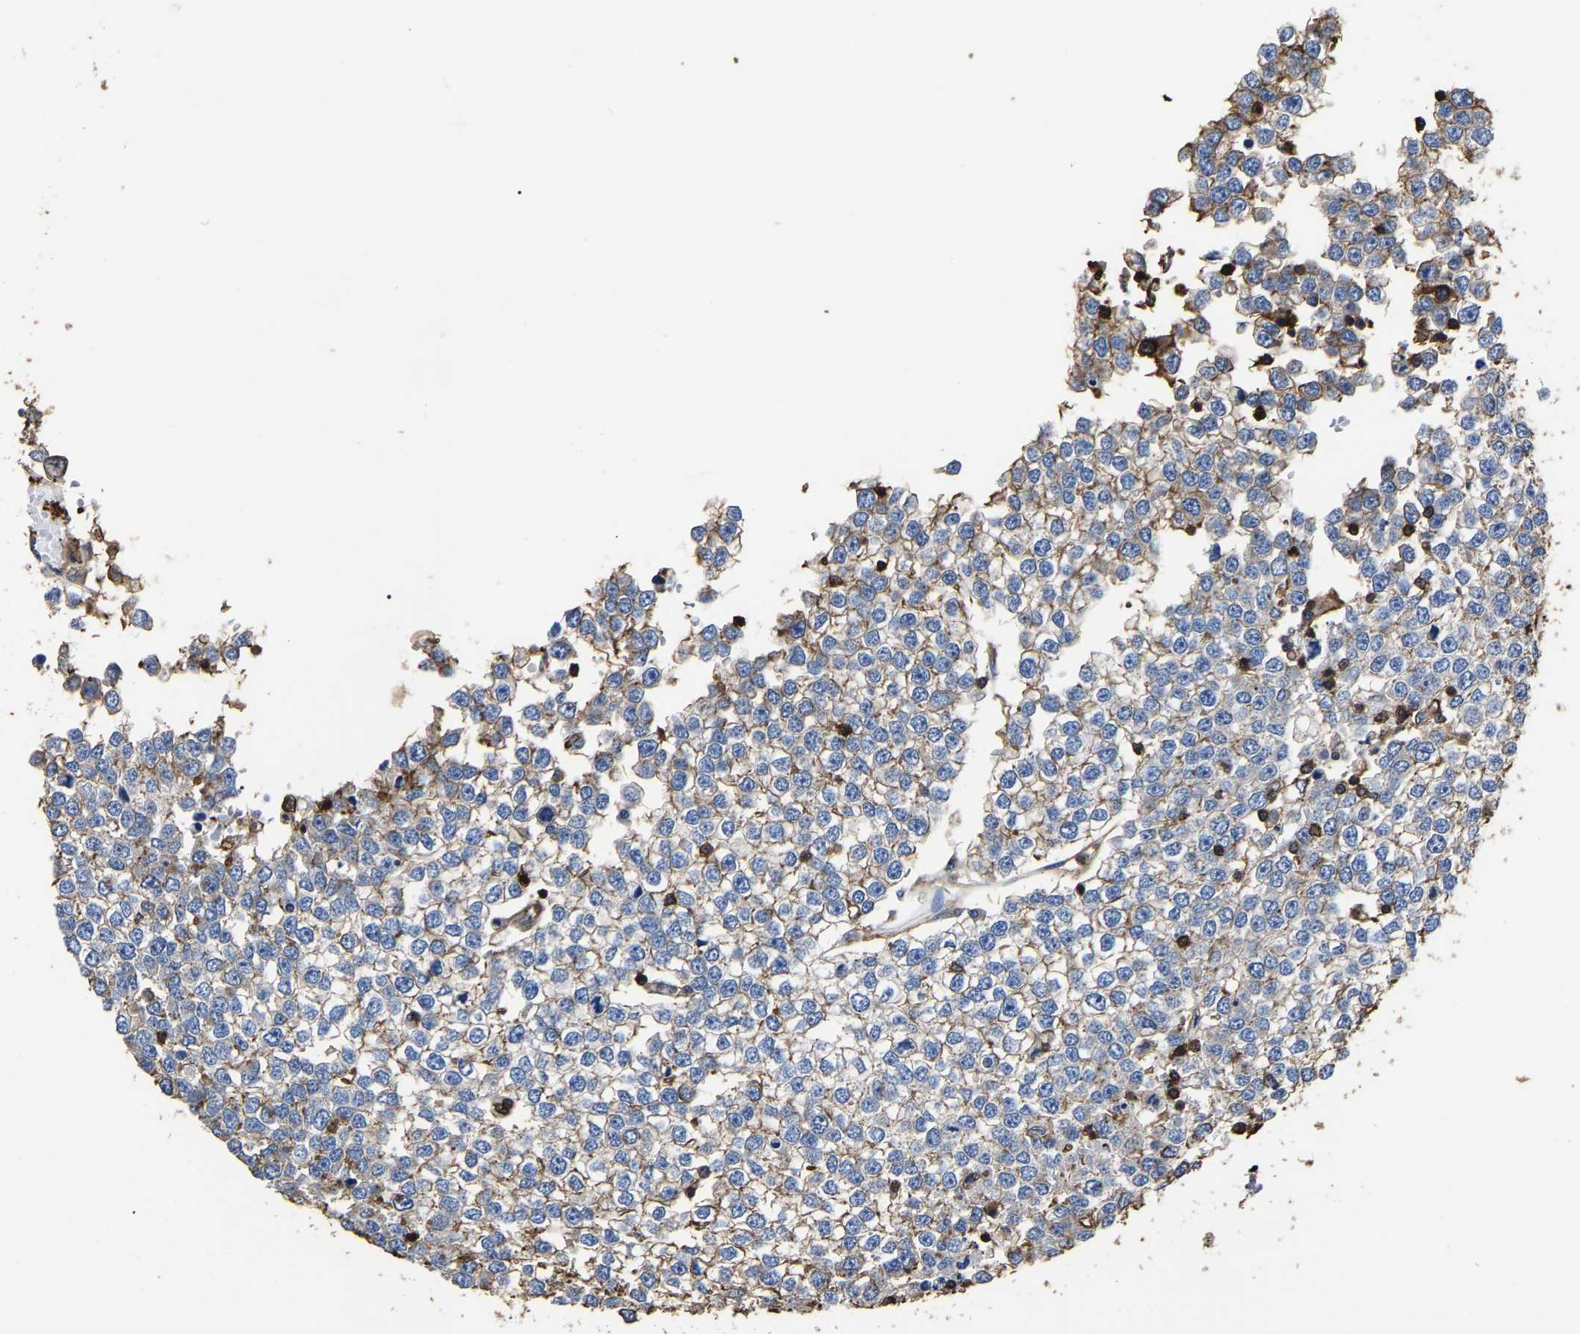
{"staining": {"intensity": "weak", "quantity": ">75%", "location": "cytoplasmic/membranous"}, "tissue": "testis cancer", "cell_type": "Tumor cells", "image_type": "cancer", "snomed": [{"axis": "morphology", "description": "Seminoma, NOS"}, {"axis": "topography", "description": "Testis"}], "caption": "This image shows immunohistochemistry (IHC) staining of testis cancer (seminoma), with low weak cytoplasmic/membranous positivity in approximately >75% of tumor cells.", "gene": "ARMT1", "patient": {"sex": "male", "age": 65}}